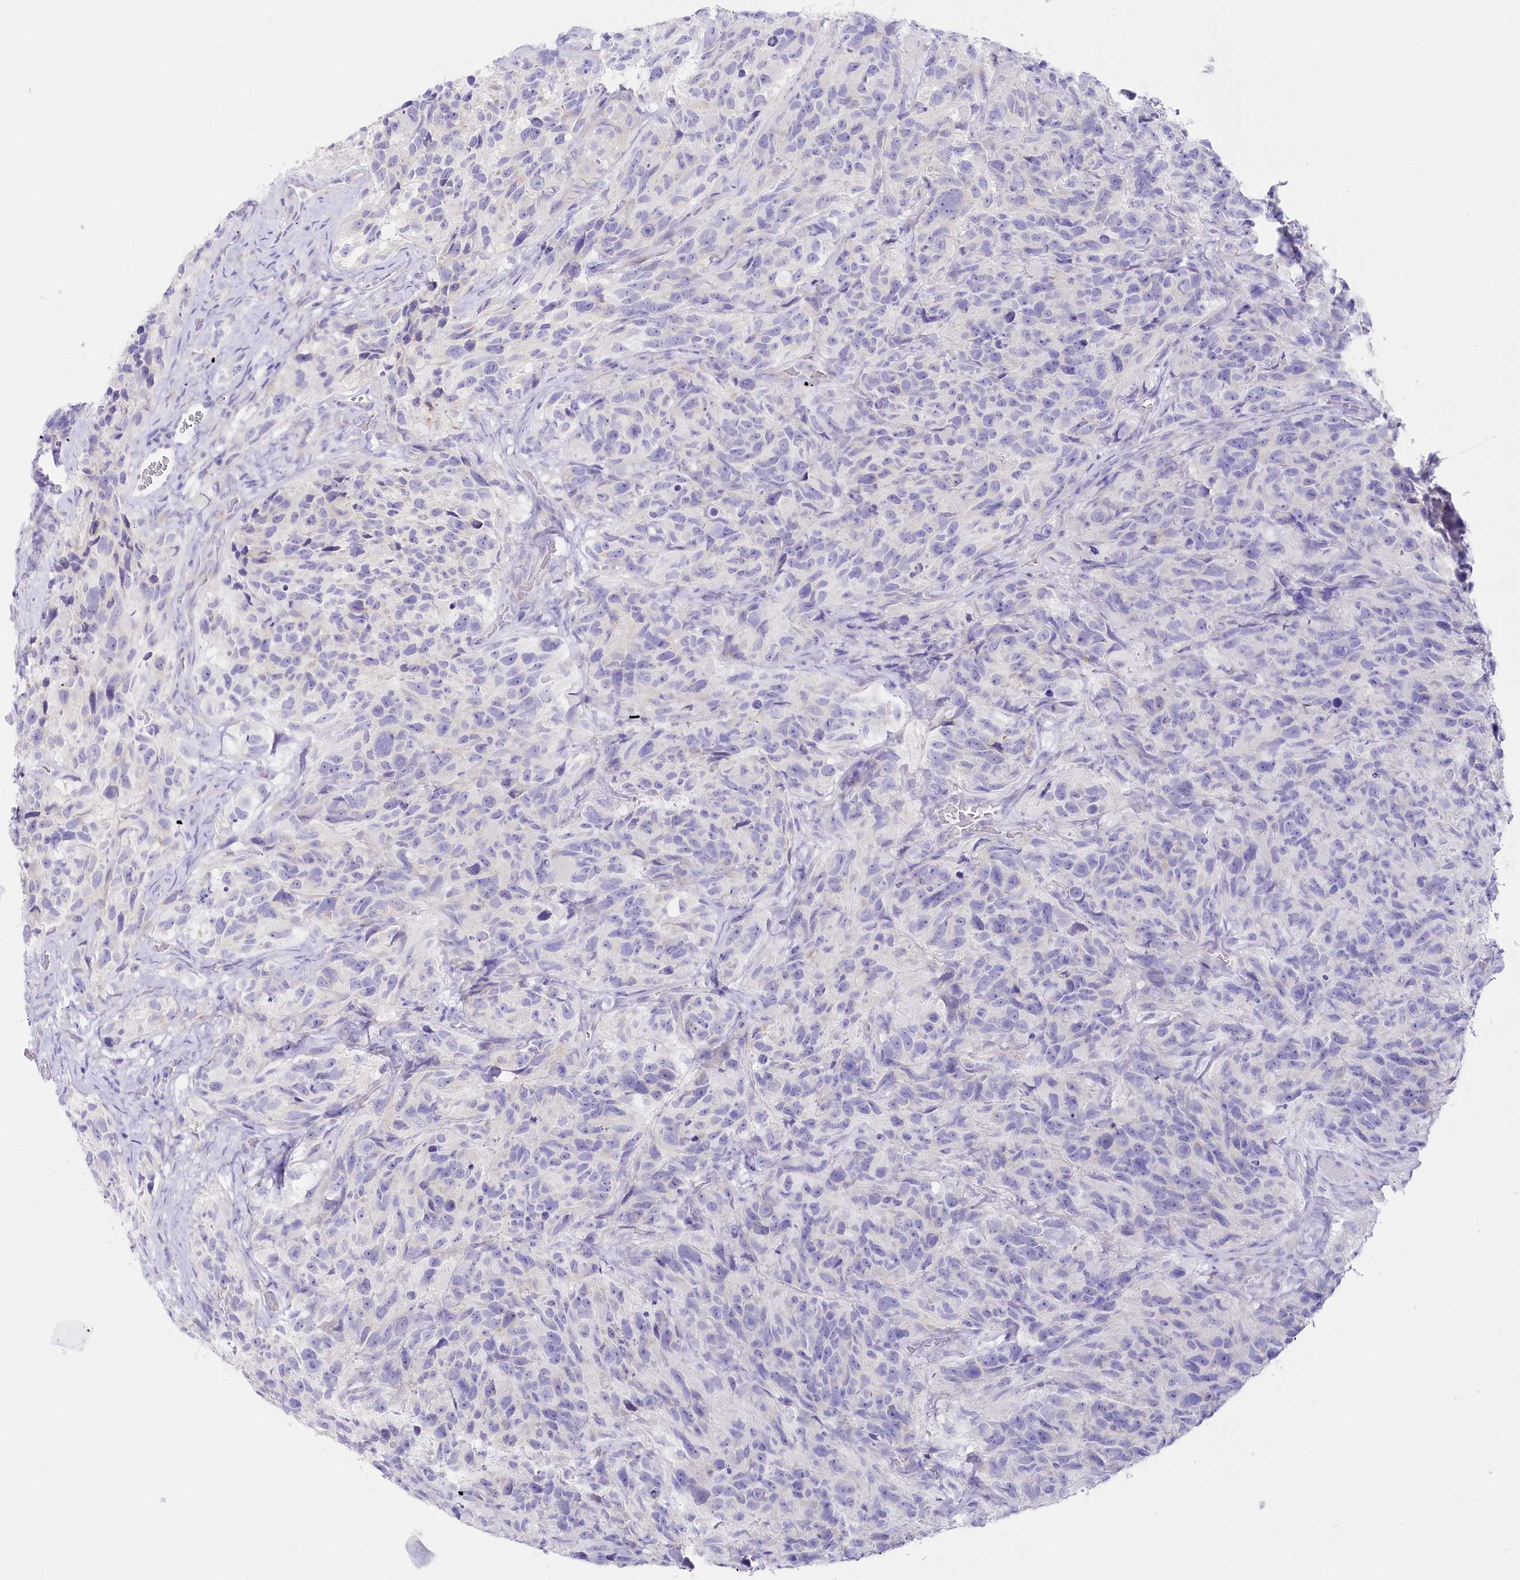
{"staining": {"intensity": "negative", "quantity": "none", "location": "none"}, "tissue": "glioma", "cell_type": "Tumor cells", "image_type": "cancer", "snomed": [{"axis": "morphology", "description": "Glioma, malignant, High grade"}, {"axis": "topography", "description": "Brain"}], "caption": "An image of human glioma is negative for staining in tumor cells.", "gene": "CSN3", "patient": {"sex": "male", "age": 69}}